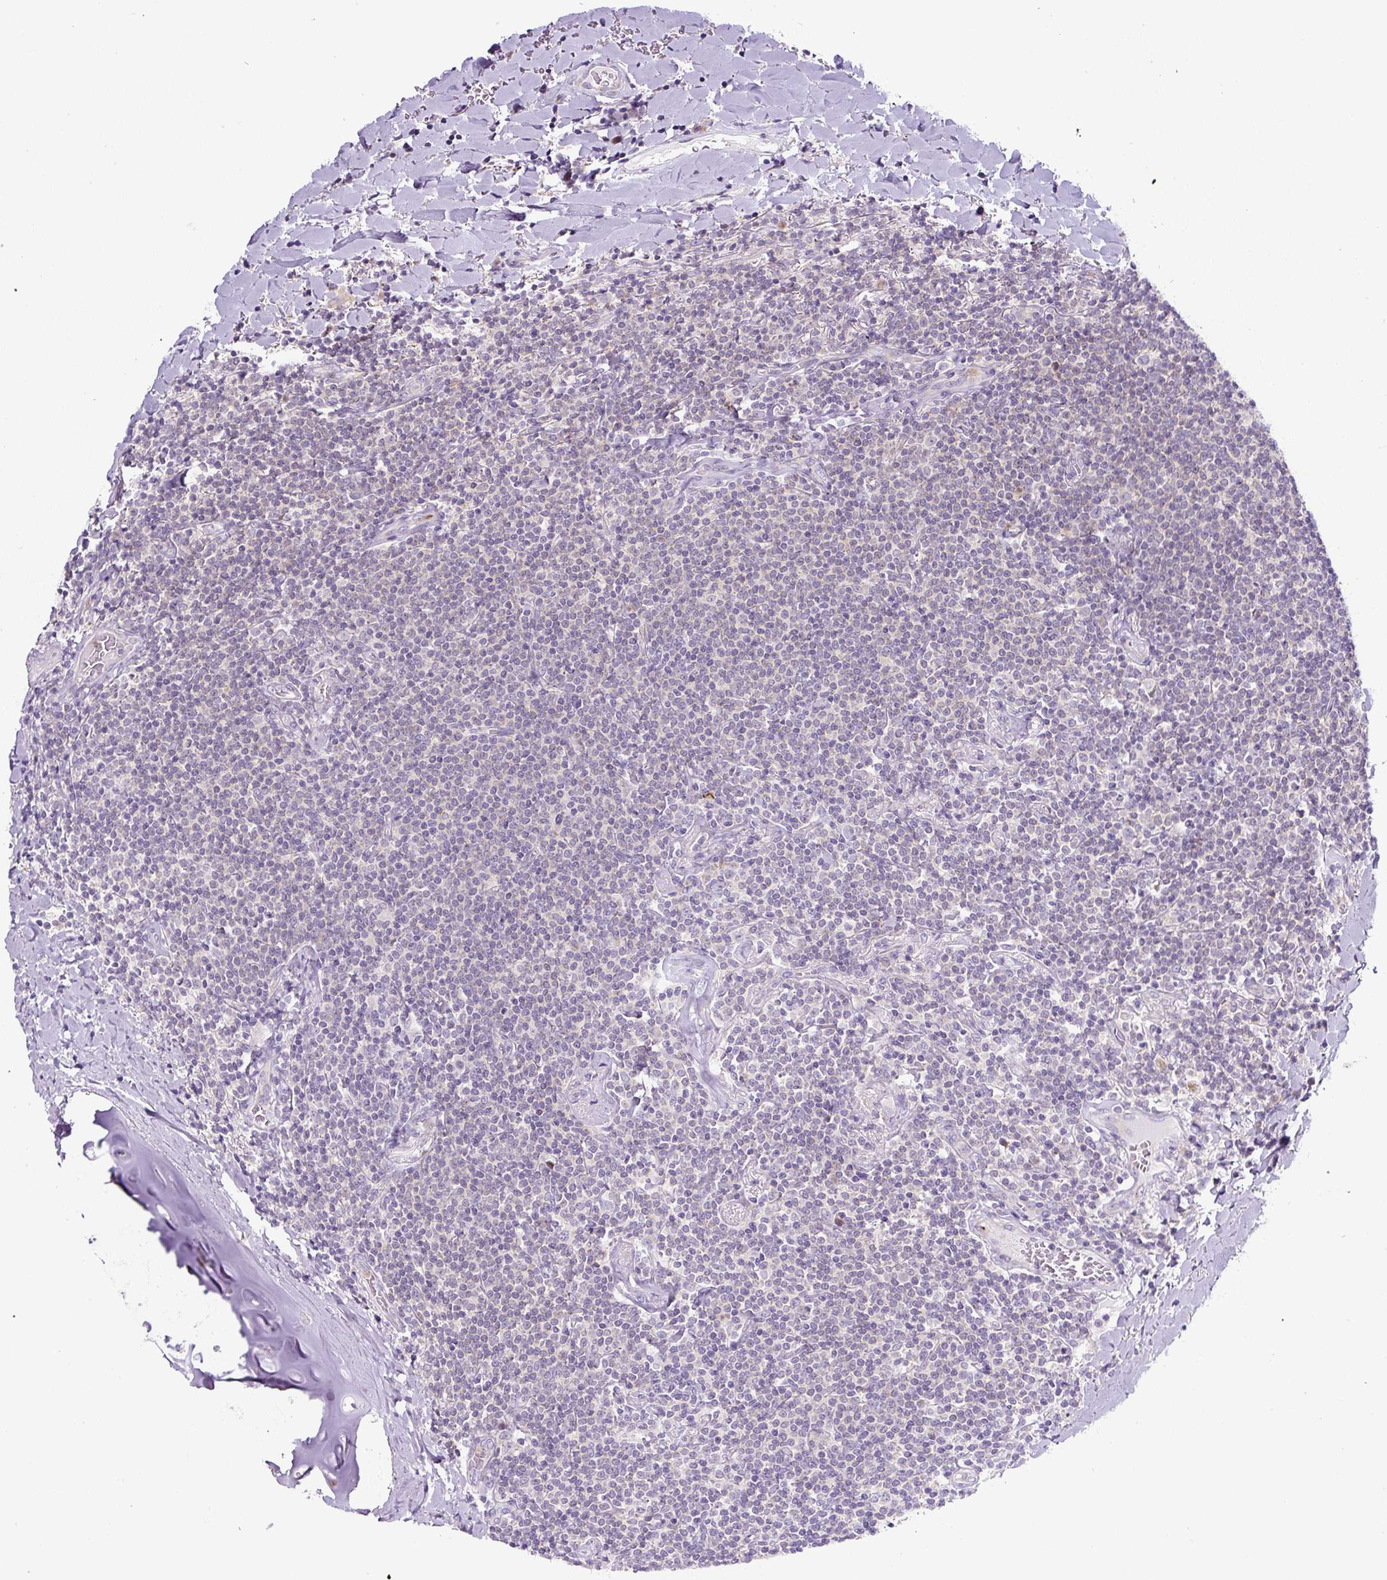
{"staining": {"intensity": "negative", "quantity": "none", "location": "none"}, "tissue": "lymphoma", "cell_type": "Tumor cells", "image_type": "cancer", "snomed": [{"axis": "morphology", "description": "Malignant lymphoma, non-Hodgkin's type, Low grade"}, {"axis": "topography", "description": "Lung"}], "caption": "IHC histopathology image of neoplastic tissue: lymphoma stained with DAB (3,3'-diaminobenzidine) exhibits no significant protein staining in tumor cells.", "gene": "HPS4", "patient": {"sex": "female", "age": 71}}